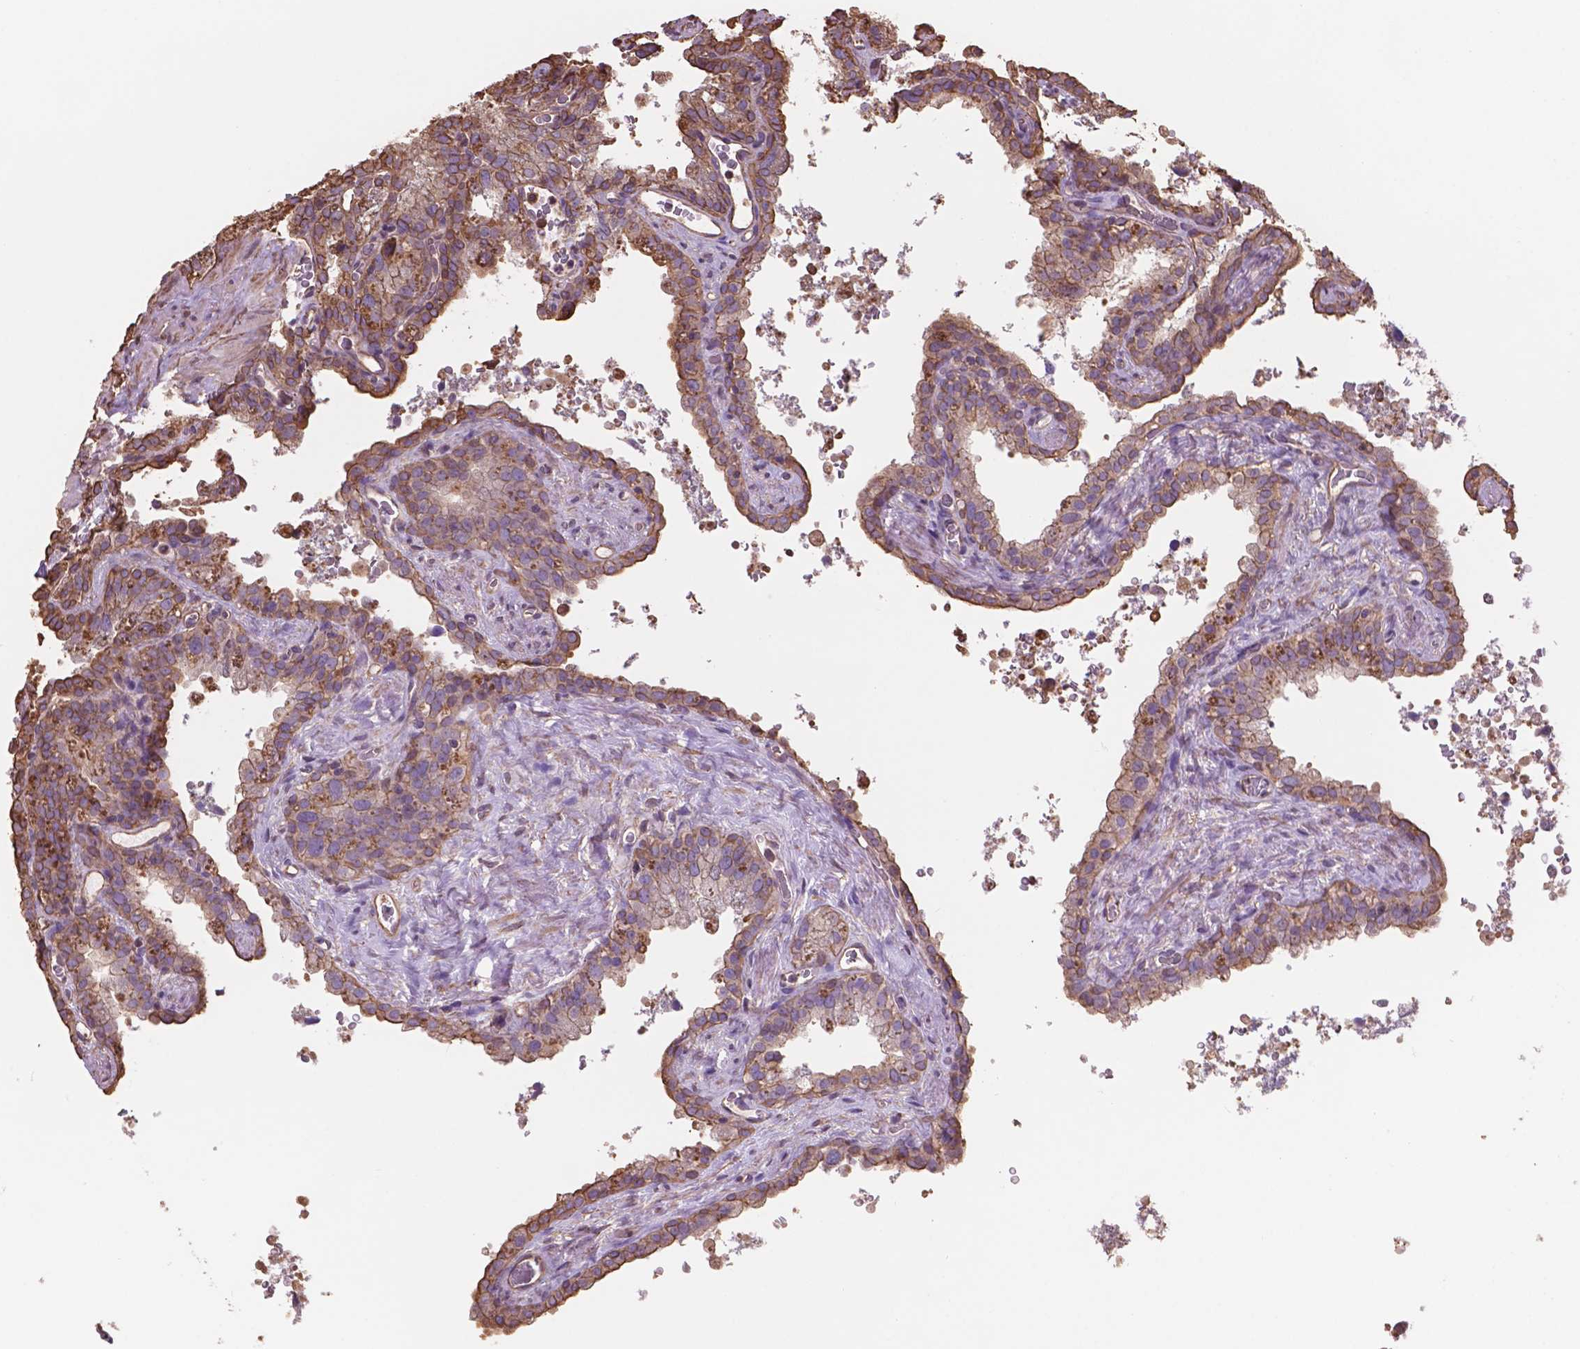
{"staining": {"intensity": "moderate", "quantity": ">75%", "location": "cytoplasmic/membranous"}, "tissue": "seminal vesicle", "cell_type": "Glandular cells", "image_type": "normal", "snomed": [{"axis": "morphology", "description": "Normal tissue, NOS"}, {"axis": "topography", "description": "Prostate"}, {"axis": "topography", "description": "Seminal veicle"}], "caption": "Protein staining displays moderate cytoplasmic/membranous staining in about >75% of glandular cells in normal seminal vesicle. (brown staining indicates protein expression, while blue staining denotes nuclei).", "gene": "NIPA2", "patient": {"sex": "male", "age": 71}}